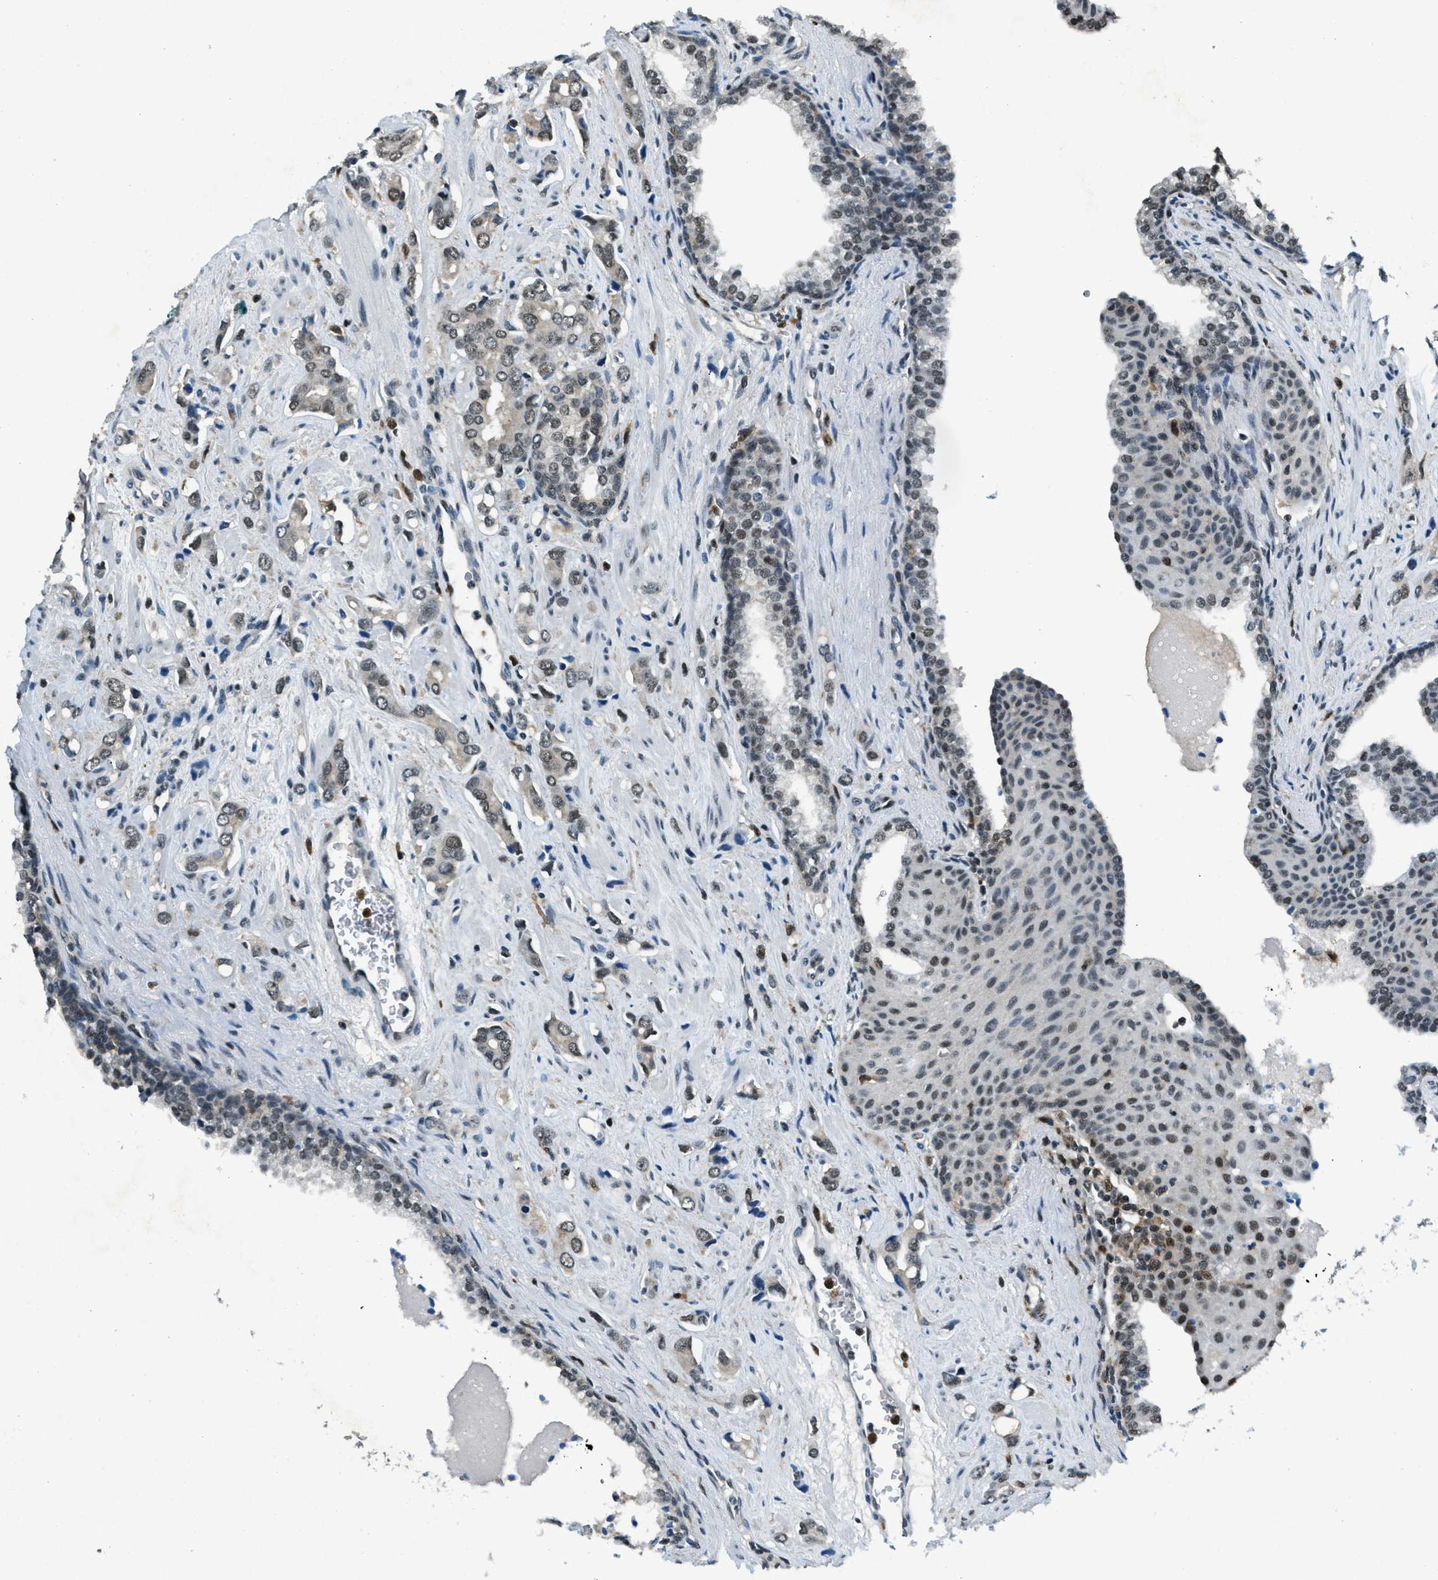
{"staining": {"intensity": "weak", "quantity": ">75%", "location": "nuclear"}, "tissue": "prostate cancer", "cell_type": "Tumor cells", "image_type": "cancer", "snomed": [{"axis": "morphology", "description": "Adenocarcinoma, High grade"}, {"axis": "topography", "description": "Prostate"}], "caption": "Immunohistochemistry (IHC) of prostate cancer exhibits low levels of weak nuclear expression in approximately >75% of tumor cells.", "gene": "OGFR", "patient": {"sex": "male", "age": 52}}